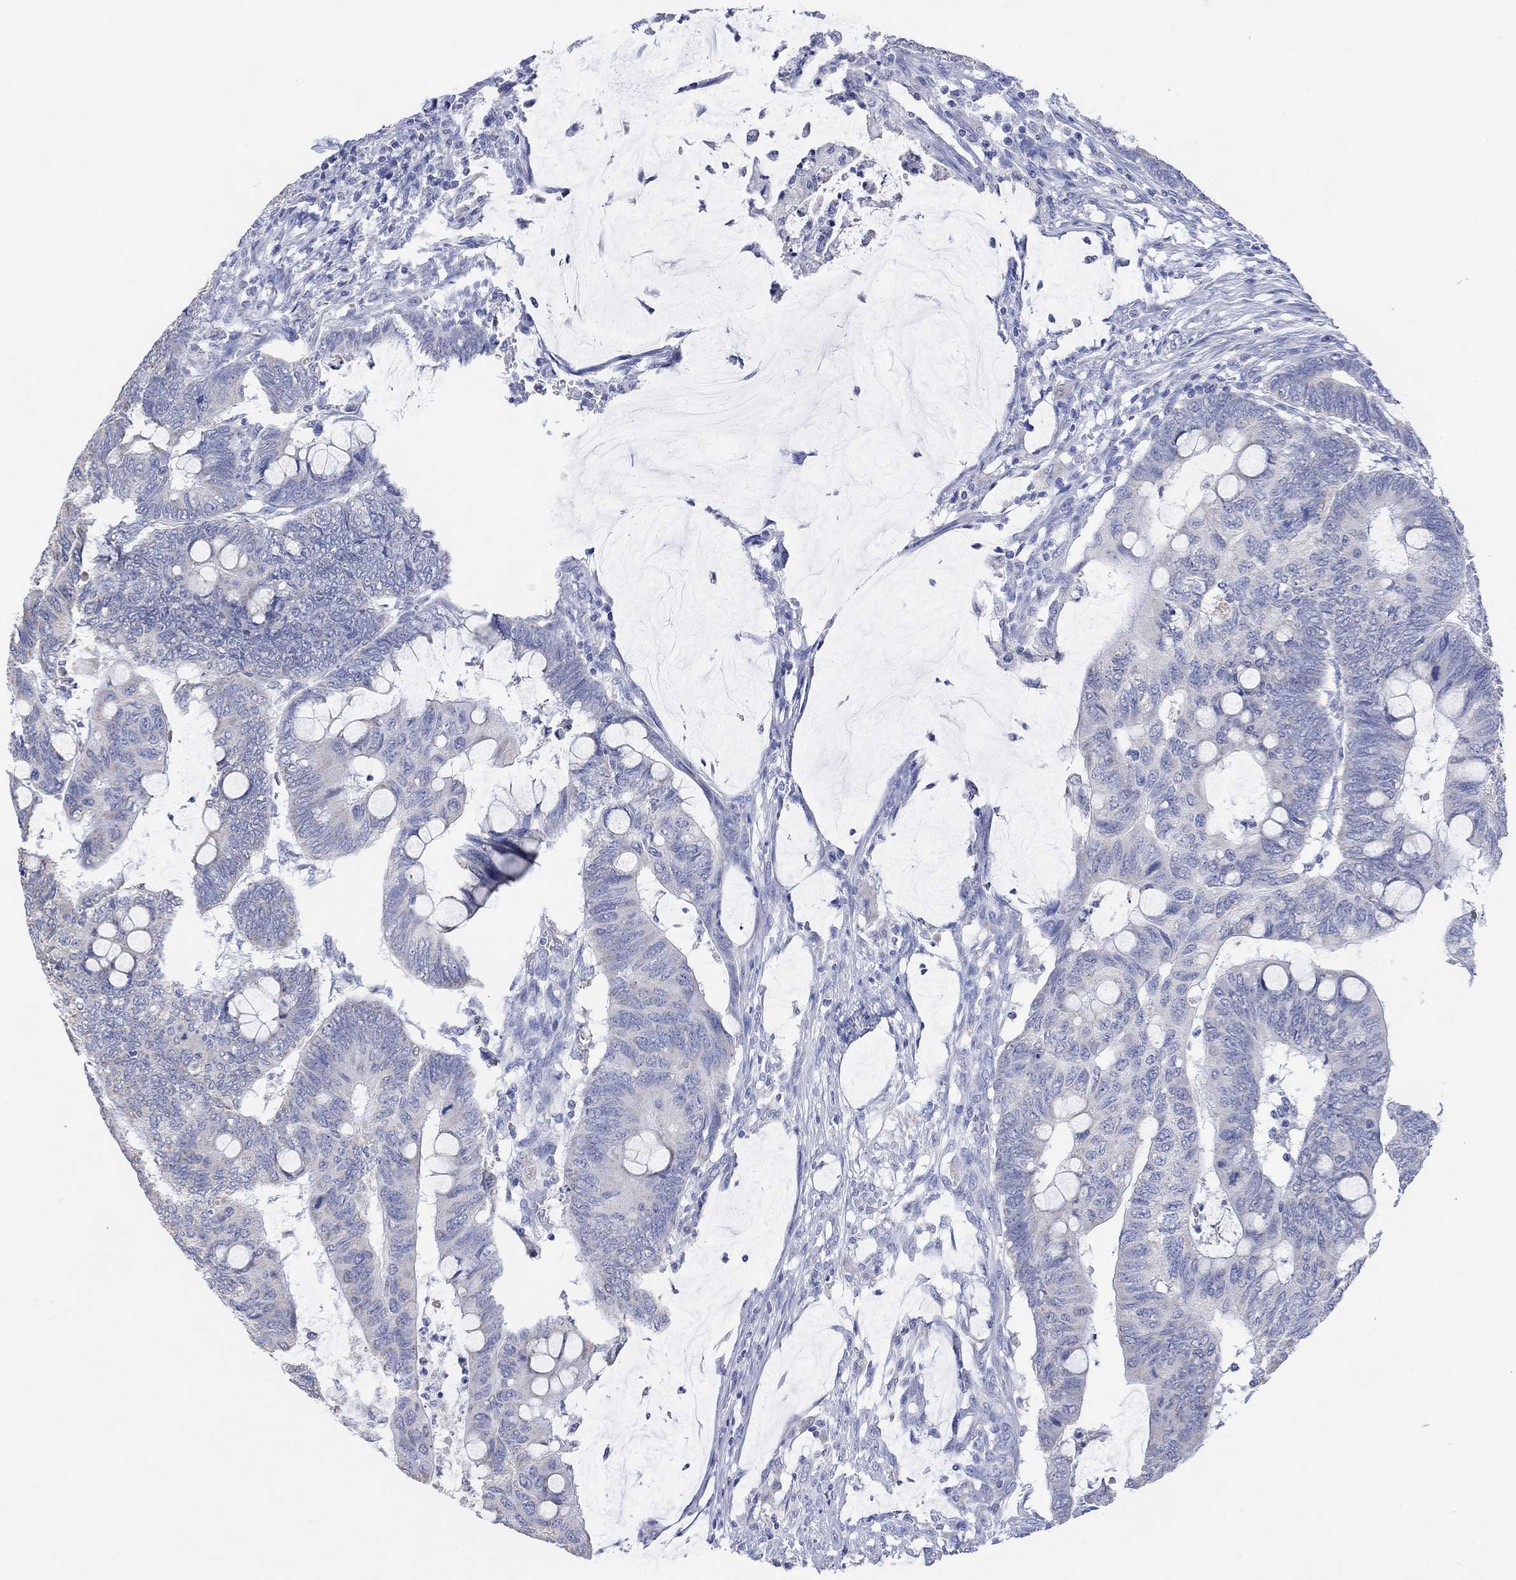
{"staining": {"intensity": "negative", "quantity": "none", "location": "none"}, "tissue": "colorectal cancer", "cell_type": "Tumor cells", "image_type": "cancer", "snomed": [{"axis": "morphology", "description": "Normal tissue, NOS"}, {"axis": "morphology", "description": "Adenocarcinoma, NOS"}, {"axis": "topography", "description": "Rectum"}, {"axis": "topography", "description": "Peripheral nerve tissue"}], "caption": "DAB (3,3'-diaminobenzidine) immunohistochemical staining of colorectal cancer exhibits no significant positivity in tumor cells.", "gene": "SYT12", "patient": {"sex": "male", "age": 92}}